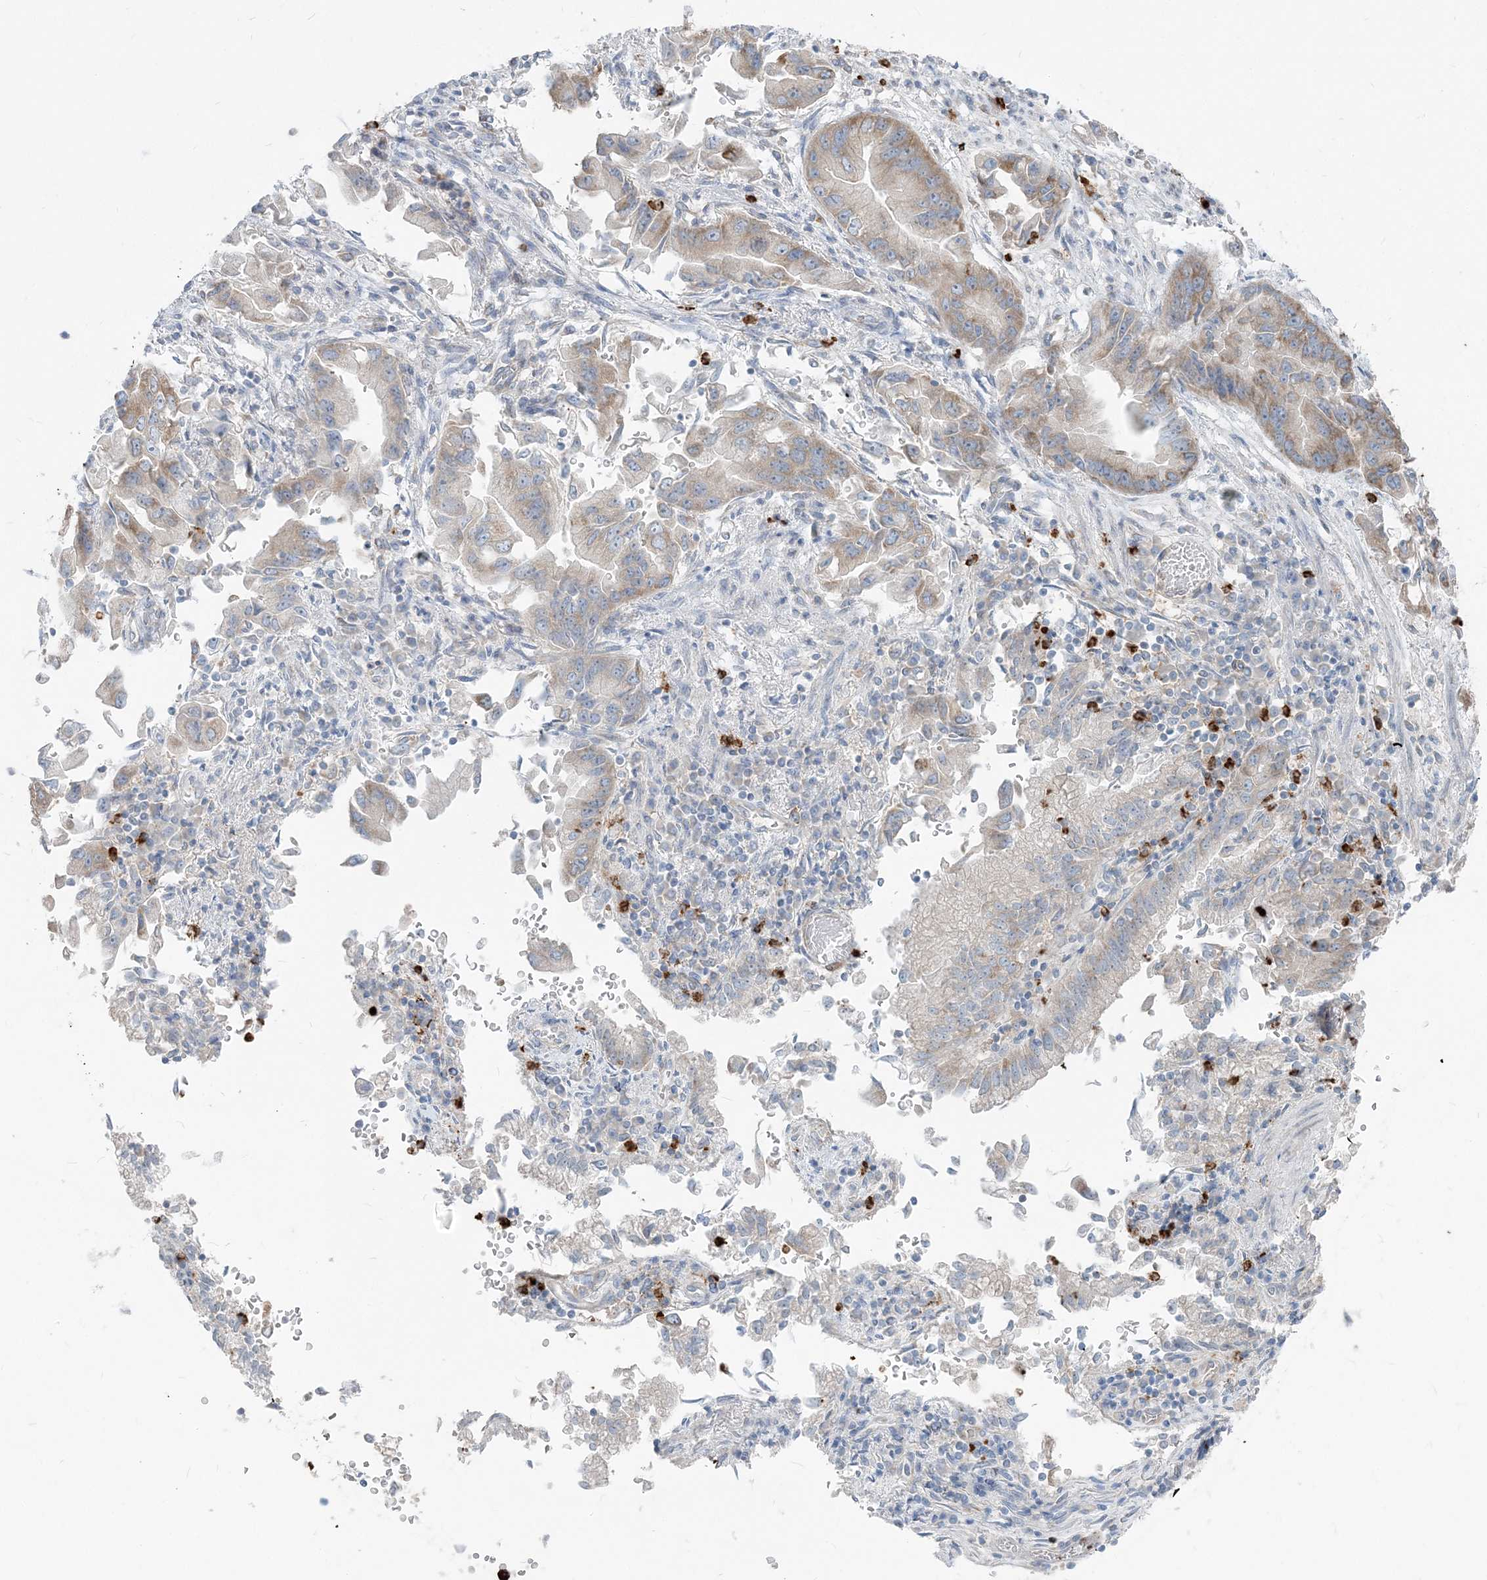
{"staining": {"intensity": "weak", "quantity": "<25%", "location": "cytoplasmic/membranous"}, "tissue": "stomach cancer", "cell_type": "Tumor cells", "image_type": "cancer", "snomed": [{"axis": "morphology", "description": "Adenocarcinoma, NOS"}, {"axis": "topography", "description": "Stomach"}], "caption": "IHC micrograph of human stomach cancer (adenocarcinoma) stained for a protein (brown), which exhibits no positivity in tumor cells. (DAB (3,3'-diaminobenzidine) immunohistochemistry with hematoxylin counter stain).", "gene": "CCNJ", "patient": {"sex": "male", "age": 62}}